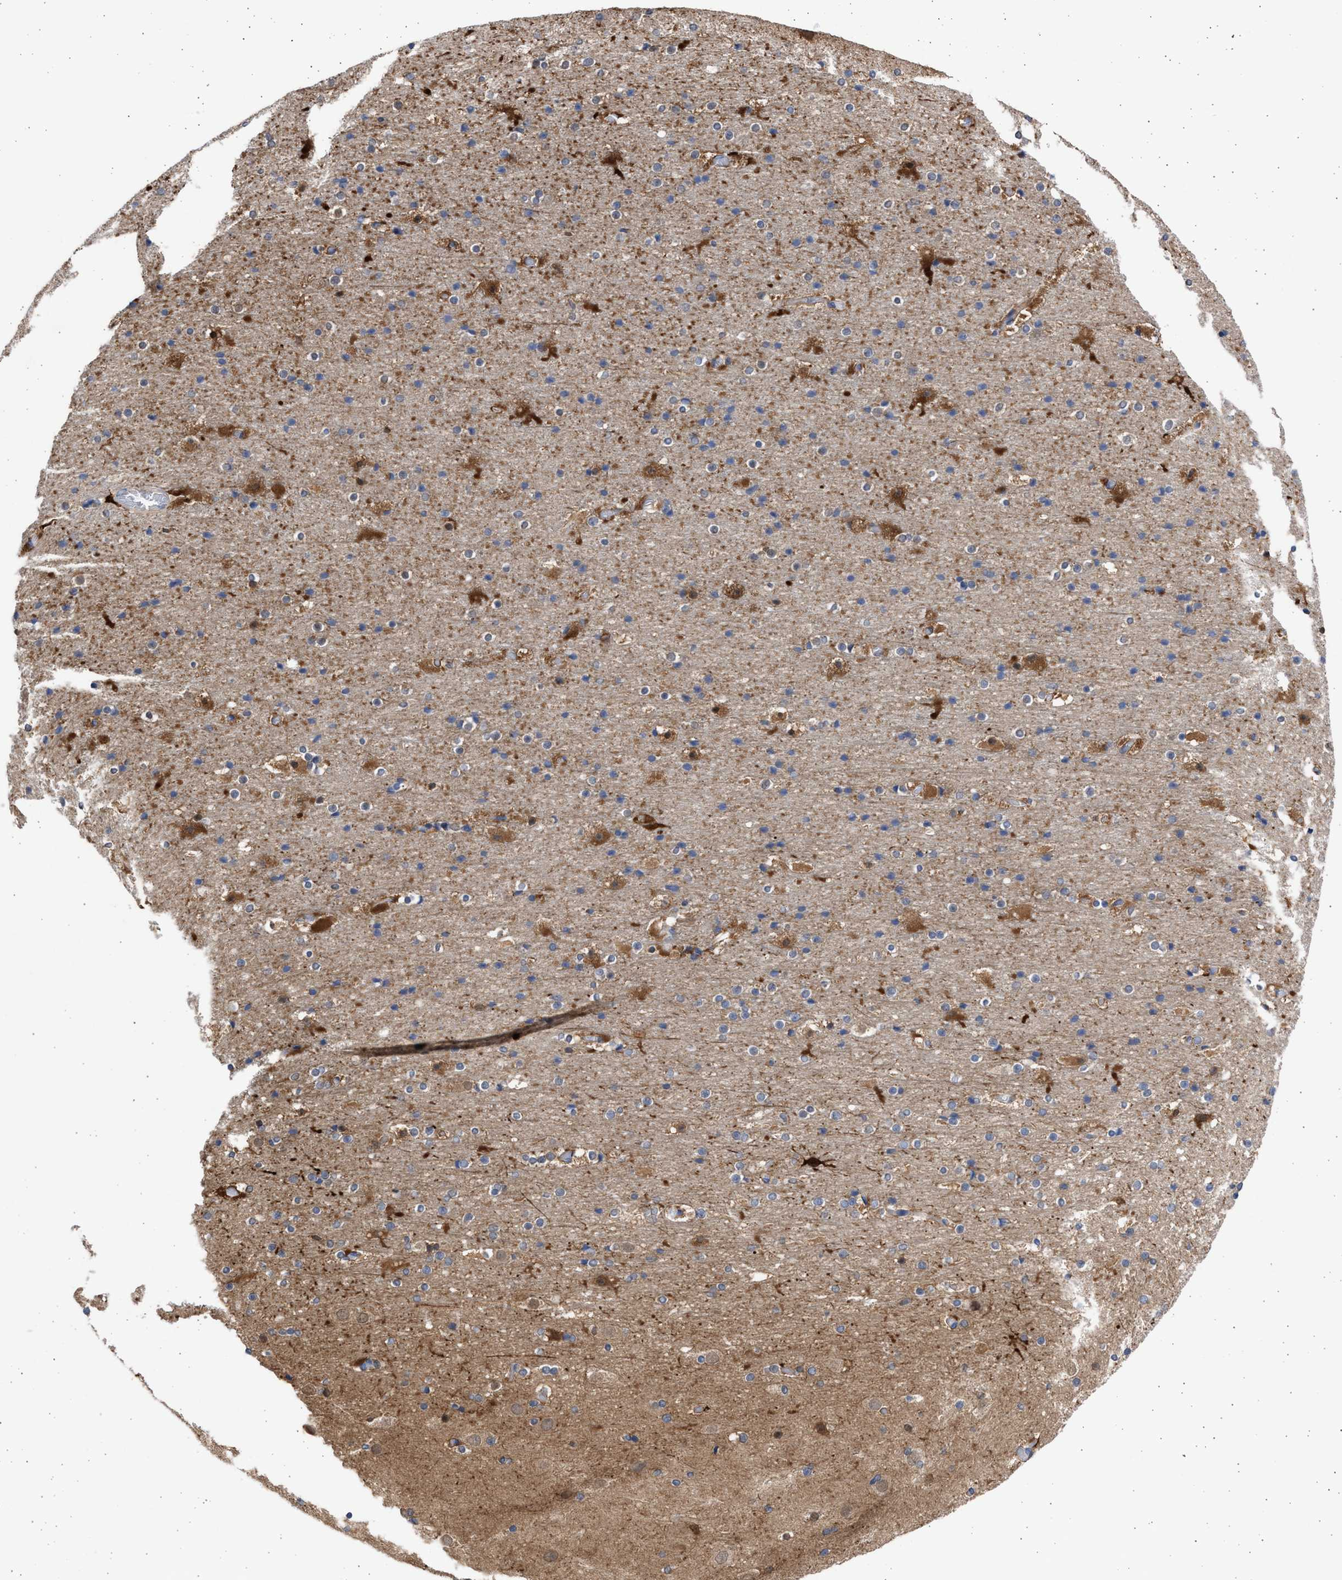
{"staining": {"intensity": "negative", "quantity": "none", "location": "none"}, "tissue": "cerebral cortex", "cell_type": "Endothelial cells", "image_type": "normal", "snomed": [{"axis": "morphology", "description": "Normal tissue, NOS"}, {"axis": "topography", "description": "Cerebral cortex"}], "caption": "There is no significant positivity in endothelial cells of cerebral cortex. (DAB immunohistochemistry (IHC) with hematoxylin counter stain).", "gene": "ALDOC", "patient": {"sex": "male", "age": 57}}